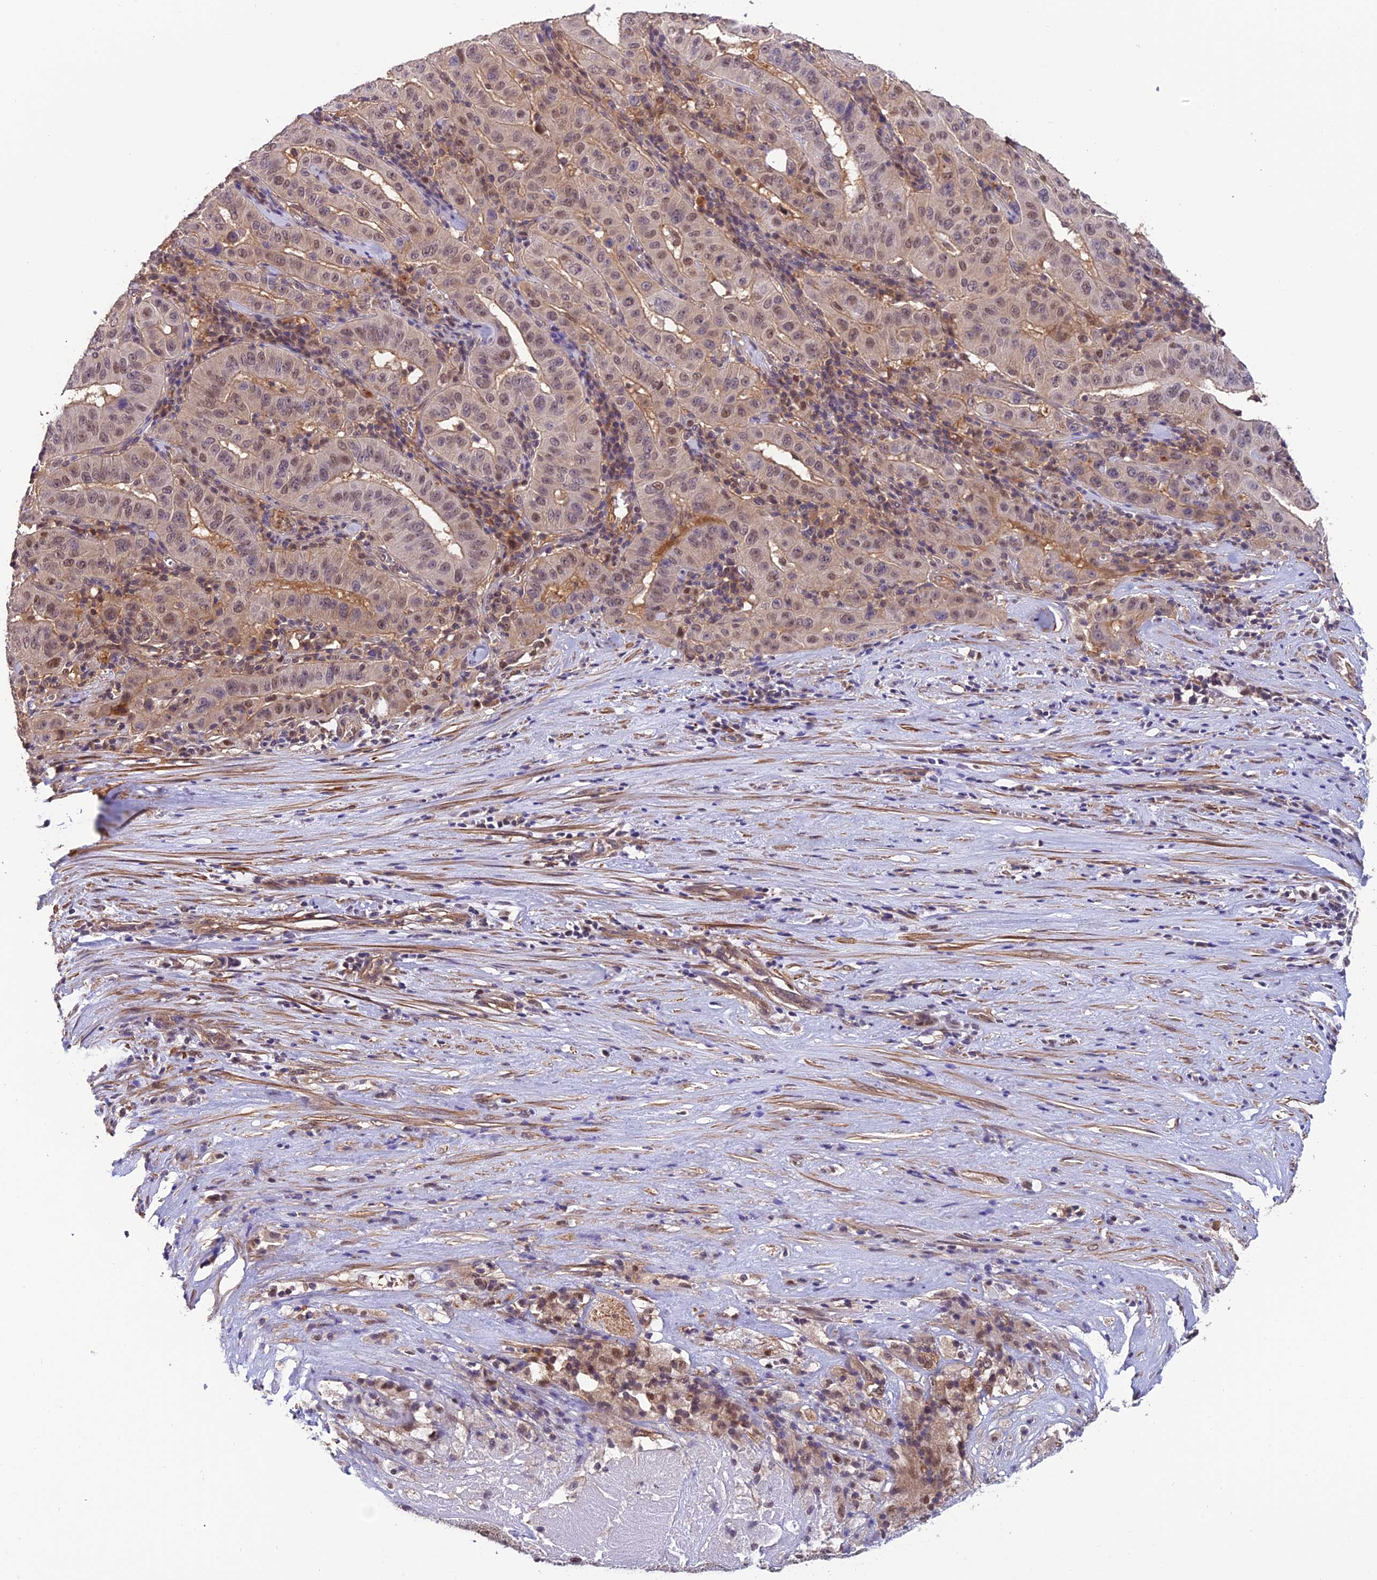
{"staining": {"intensity": "weak", "quantity": ">75%", "location": "cytoplasmic/membranous,nuclear"}, "tissue": "pancreatic cancer", "cell_type": "Tumor cells", "image_type": "cancer", "snomed": [{"axis": "morphology", "description": "Adenocarcinoma, NOS"}, {"axis": "topography", "description": "Pancreas"}], "caption": "Immunohistochemistry (IHC) of pancreatic cancer (adenocarcinoma) reveals low levels of weak cytoplasmic/membranous and nuclear positivity in approximately >75% of tumor cells.", "gene": "PSMB3", "patient": {"sex": "male", "age": 63}}